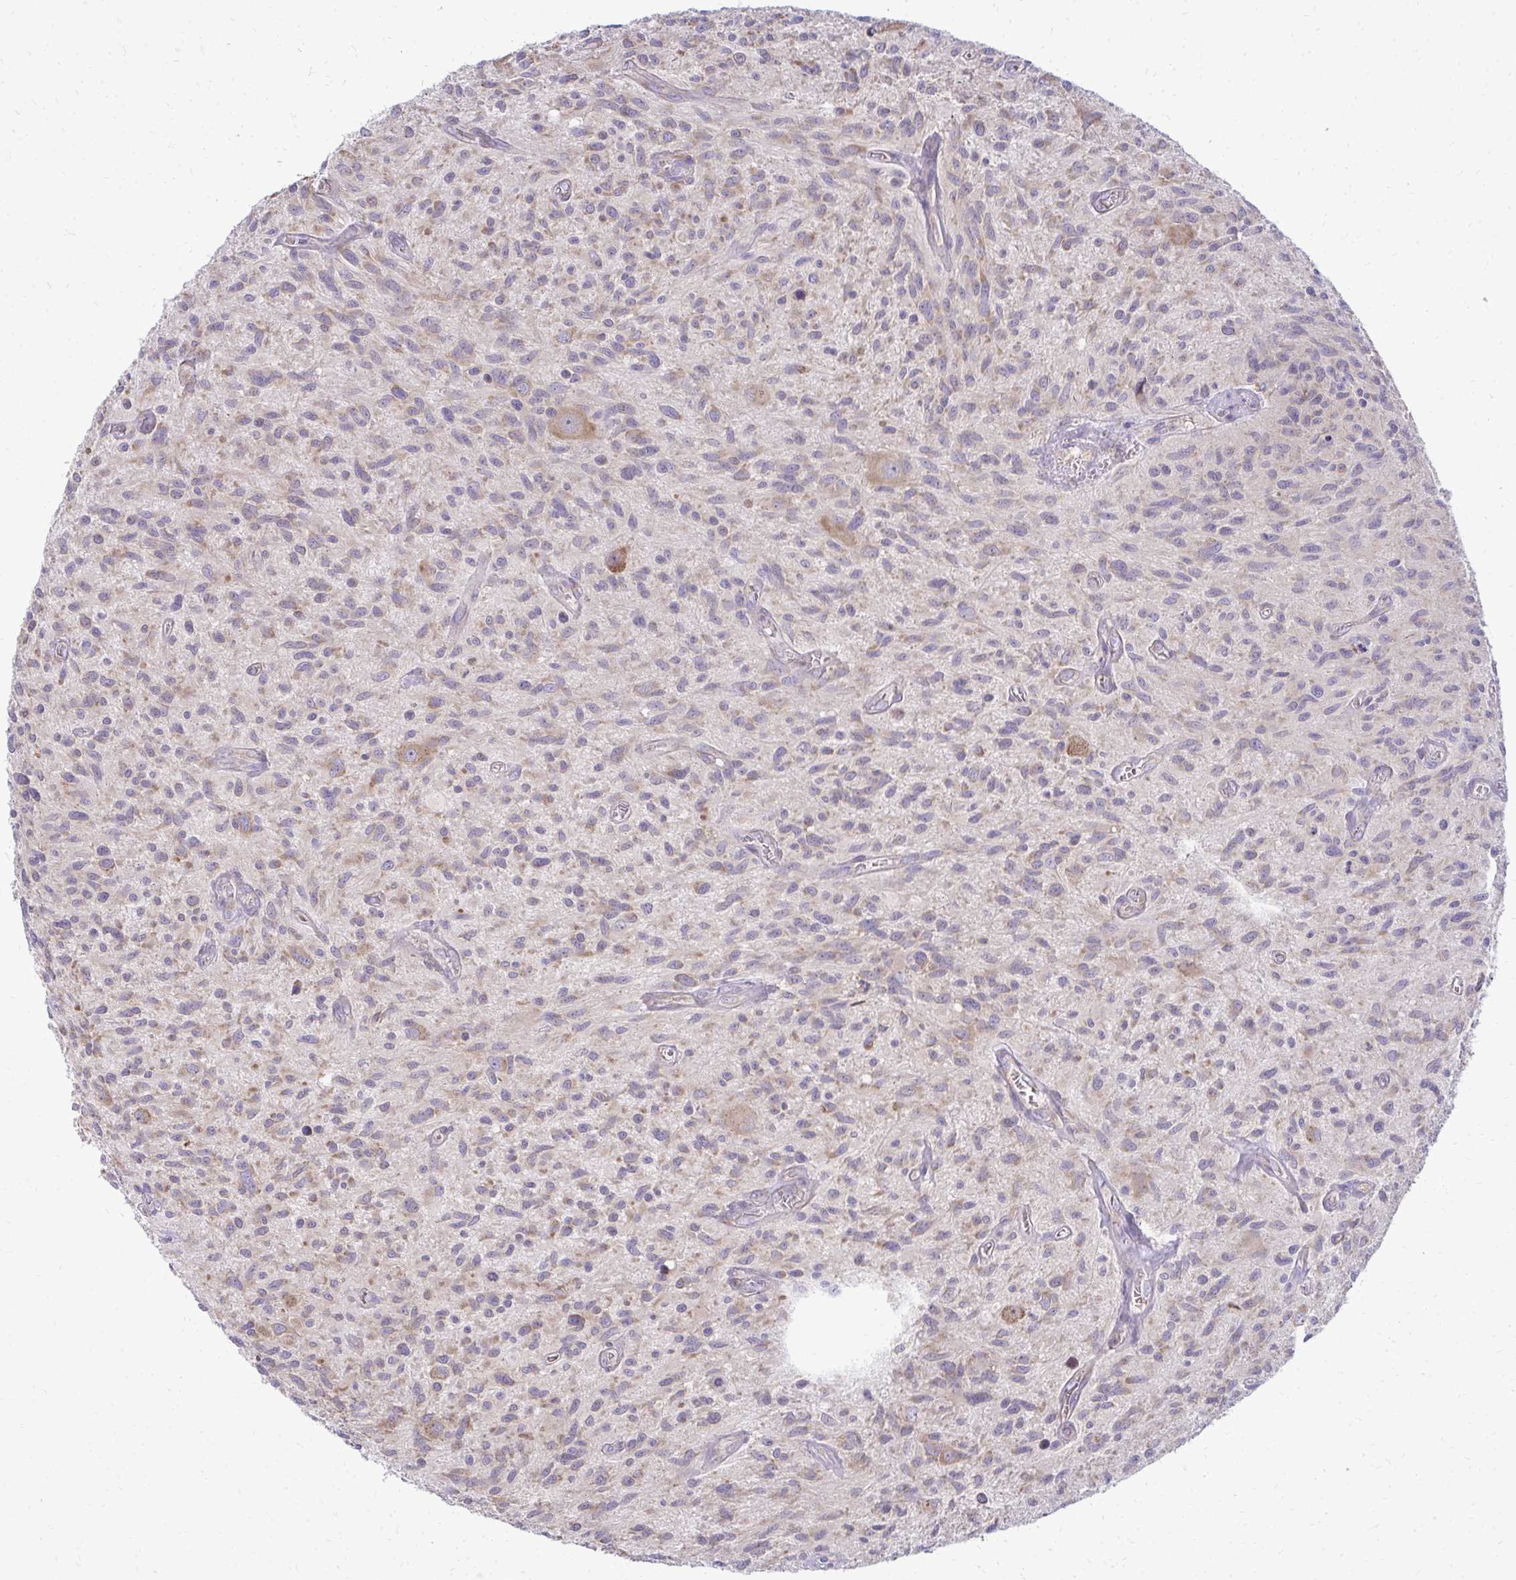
{"staining": {"intensity": "weak", "quantity": "25%-75%", "location": "cytoplasmic/membranous"}, "tissue": "glioma", "cell_type": "Tumor cells", "image_type": "cancer", "snomed": [{"axis": "morphology", "description": "Glioma, malignant, High grade"}, {"axis": "topography", "description": "Brain"}], "caption": "Protein staining exhibits weak cytoplasmic/membranous positivity in approximately 25%-75% of tumor cells in glioma.", "gene": "RPLP2", "patient": {"sex": "male", "age": 75}}